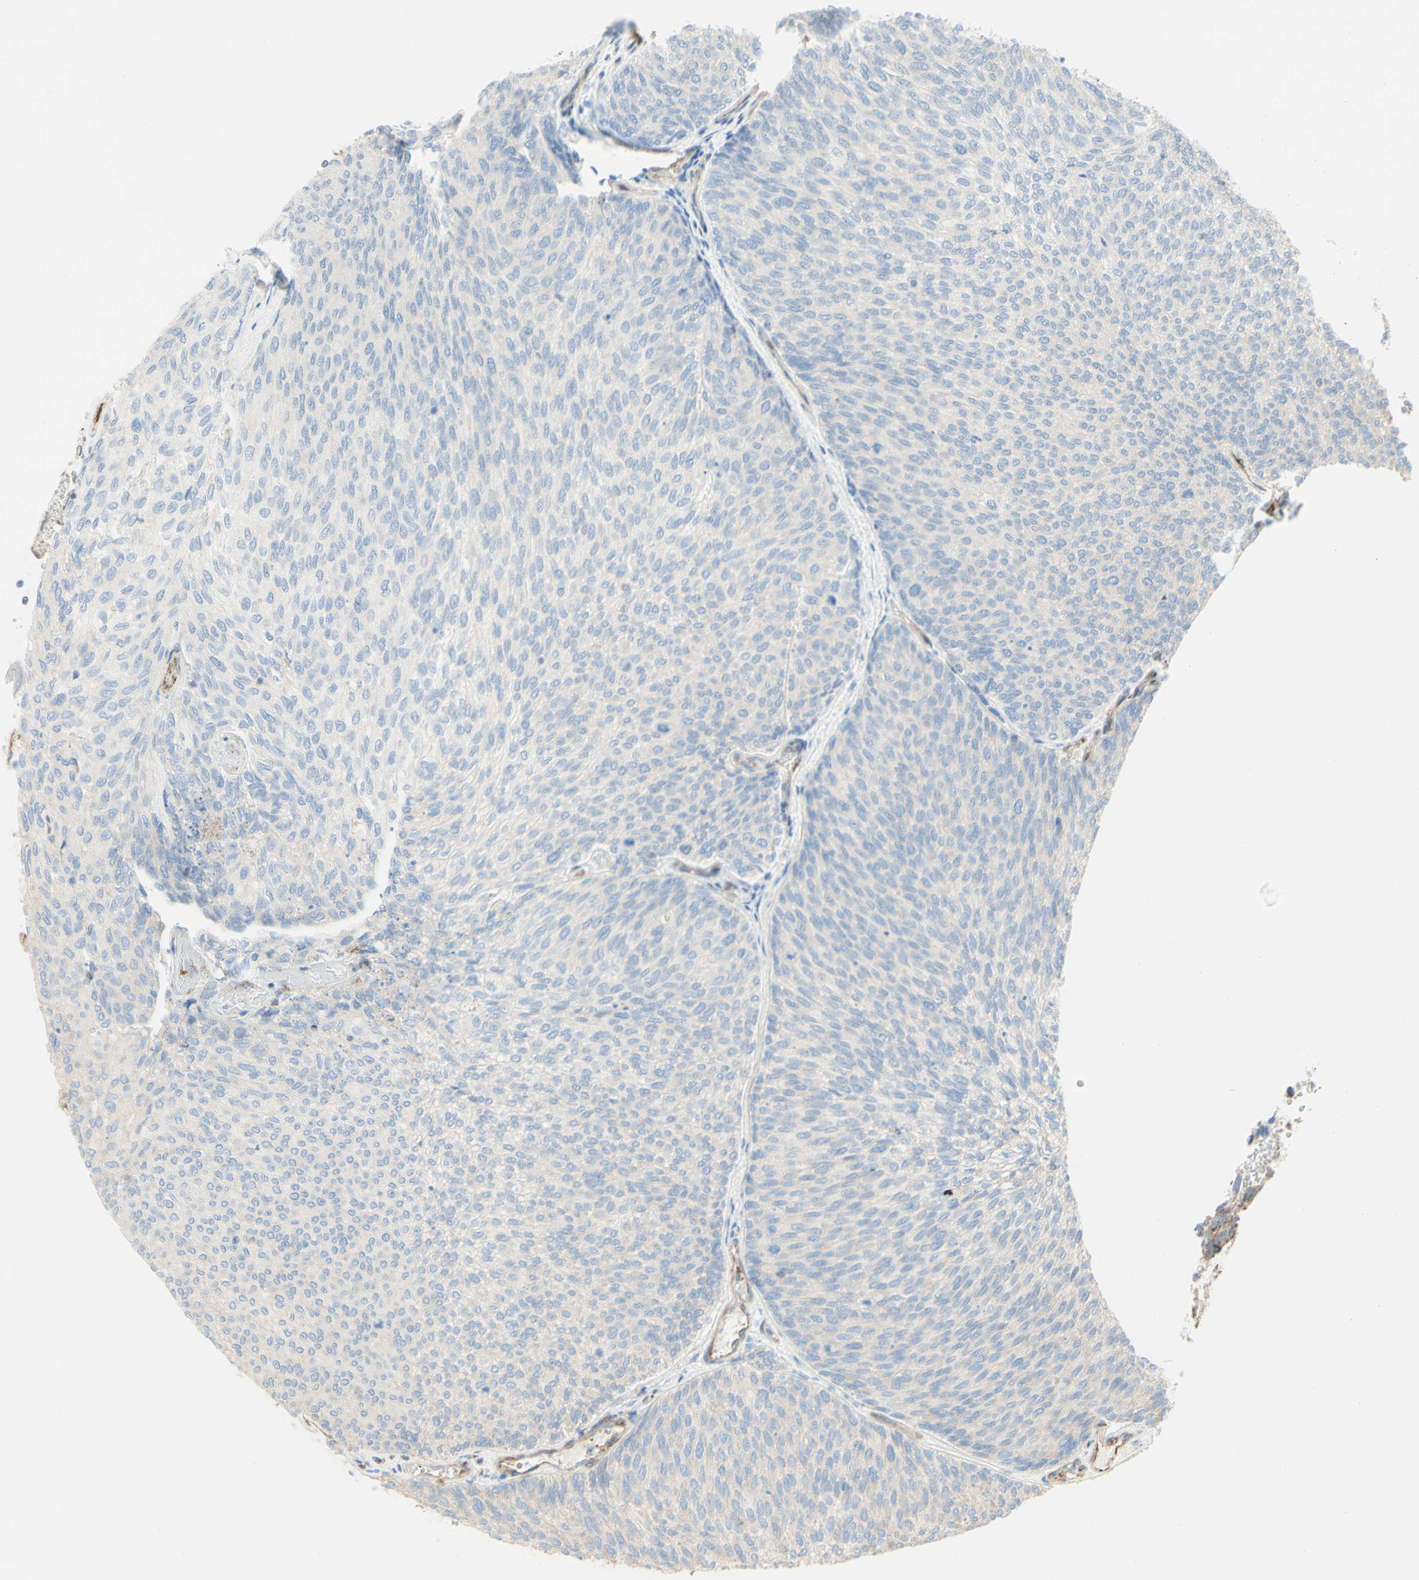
{"staining": {"intensity": "negative", "quantity": "none", "location": "none"}, "tissue": "urothelial cancer", "cell_type": "Tumor cells", "image_type": "cancer", "snomed": [{"axis": "morphology", "description": "Urothelial carcinoma, Low grade"}, {"axis": "topography", "description": "Urinary bladder"}], "caption": "This is a histopathology image of immunohistochemistry (IHC) staining of low-grade urothelial carcinoma, which shows no positivity in tumor cells.", "gene": "ENDOD1", "patient": {"sex": "female", "age": 79}}